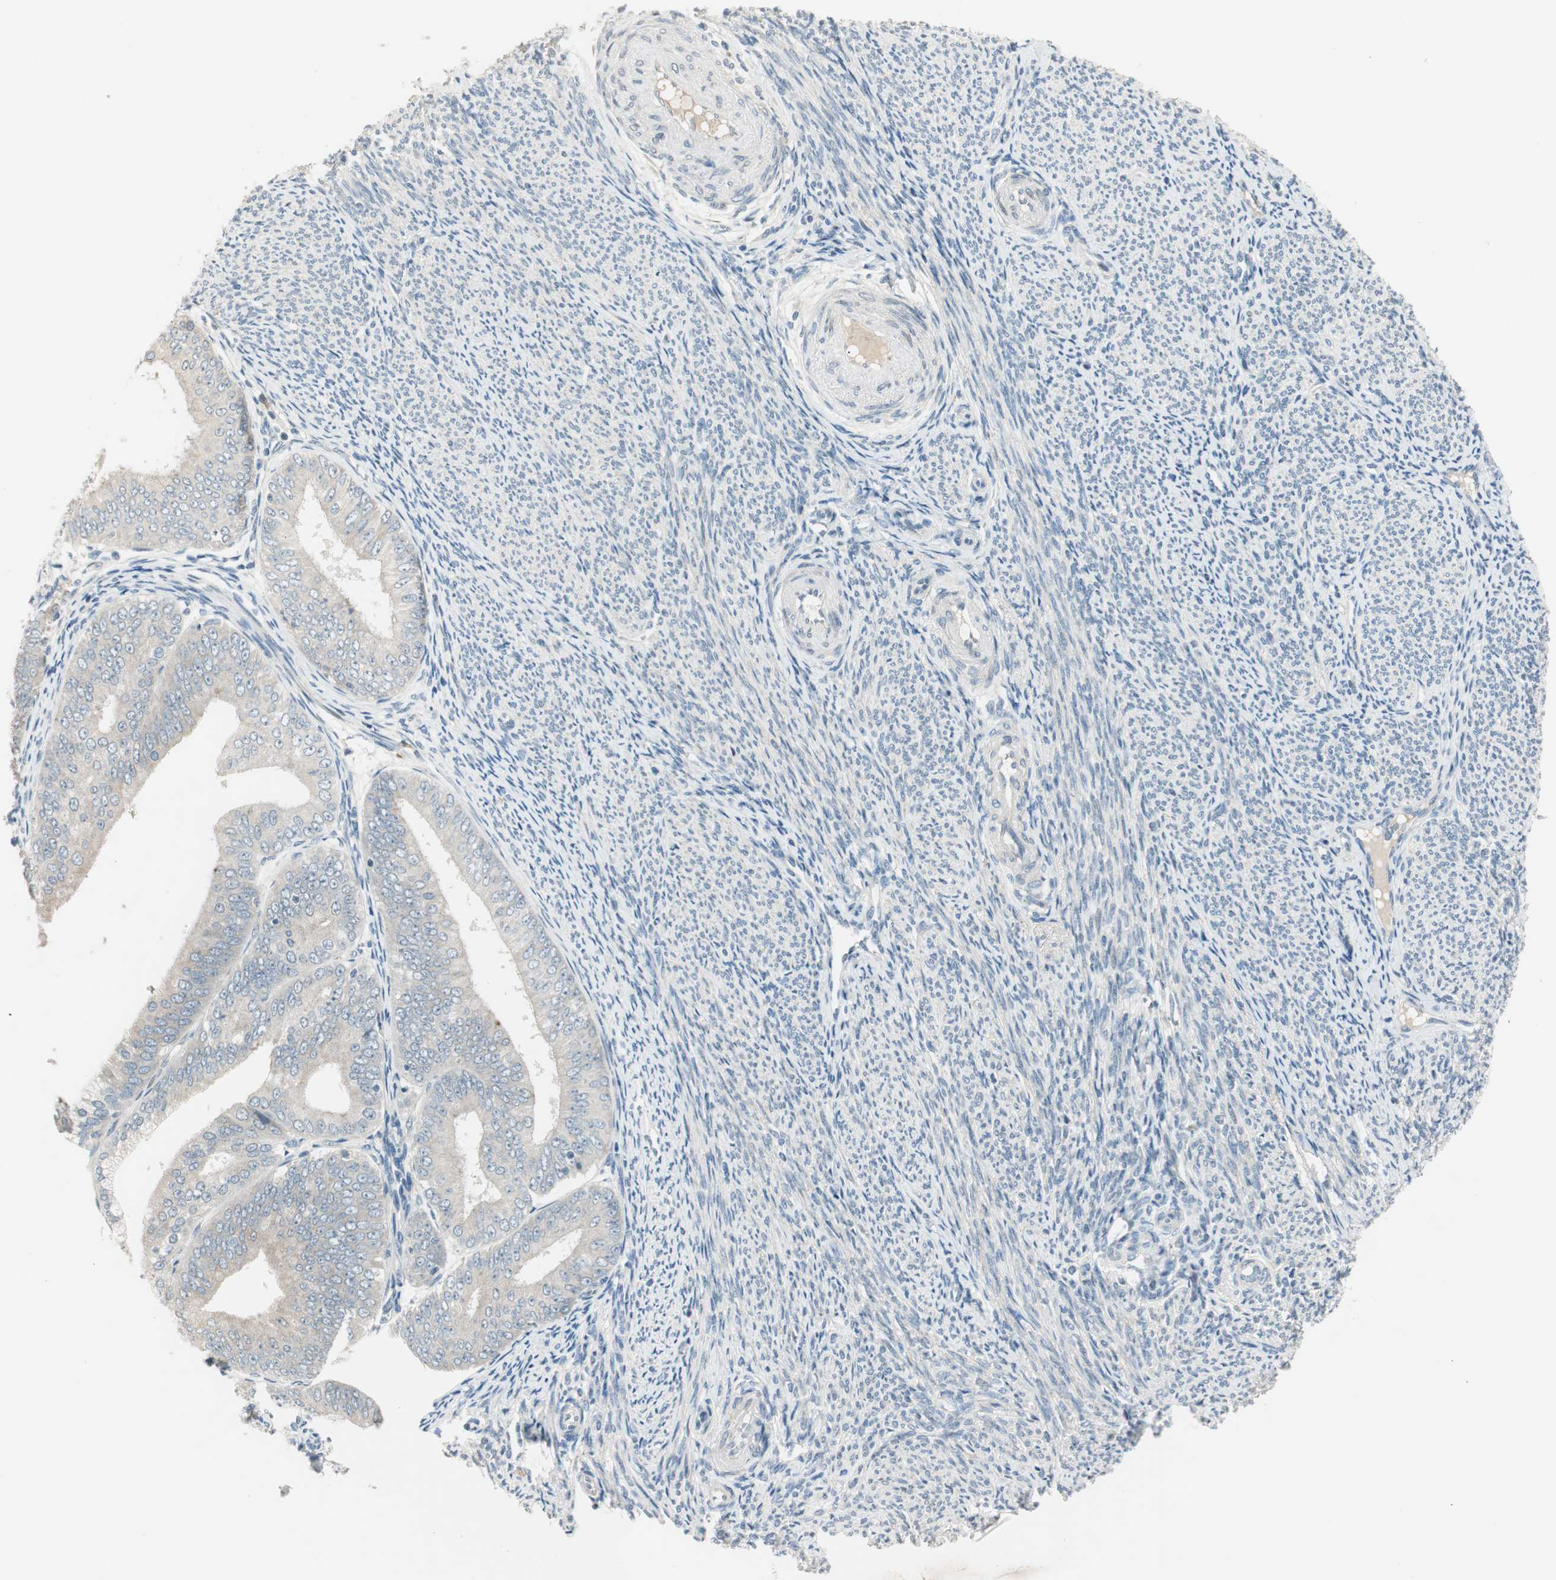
{"staining": {"intensity": "weak", "quantity": "25%-75%", "location": "cytoplasmic/membranous"}, "tissue": "endometrial cancer", "cell_type": "Tumor cells", "image_type": "cancer", "snomed": [{"axis": "morphology", "description": "Adenocarcinoma, NOS"}, {"axis": "topography", "description": "Endometrium"}], "caption": "Endometrial cancer was stained to show a protein in brown. There is low levels of weak cytoplasmic/membranous expression in about 25%-75% of tumor cells. The protein is stained brown, and the nuclei are stained in blue (DAB IHC with brightfield microscopy, high magnification).", "gene": "PCDHB15", "patient": {"sex": "female", "age": 63}}